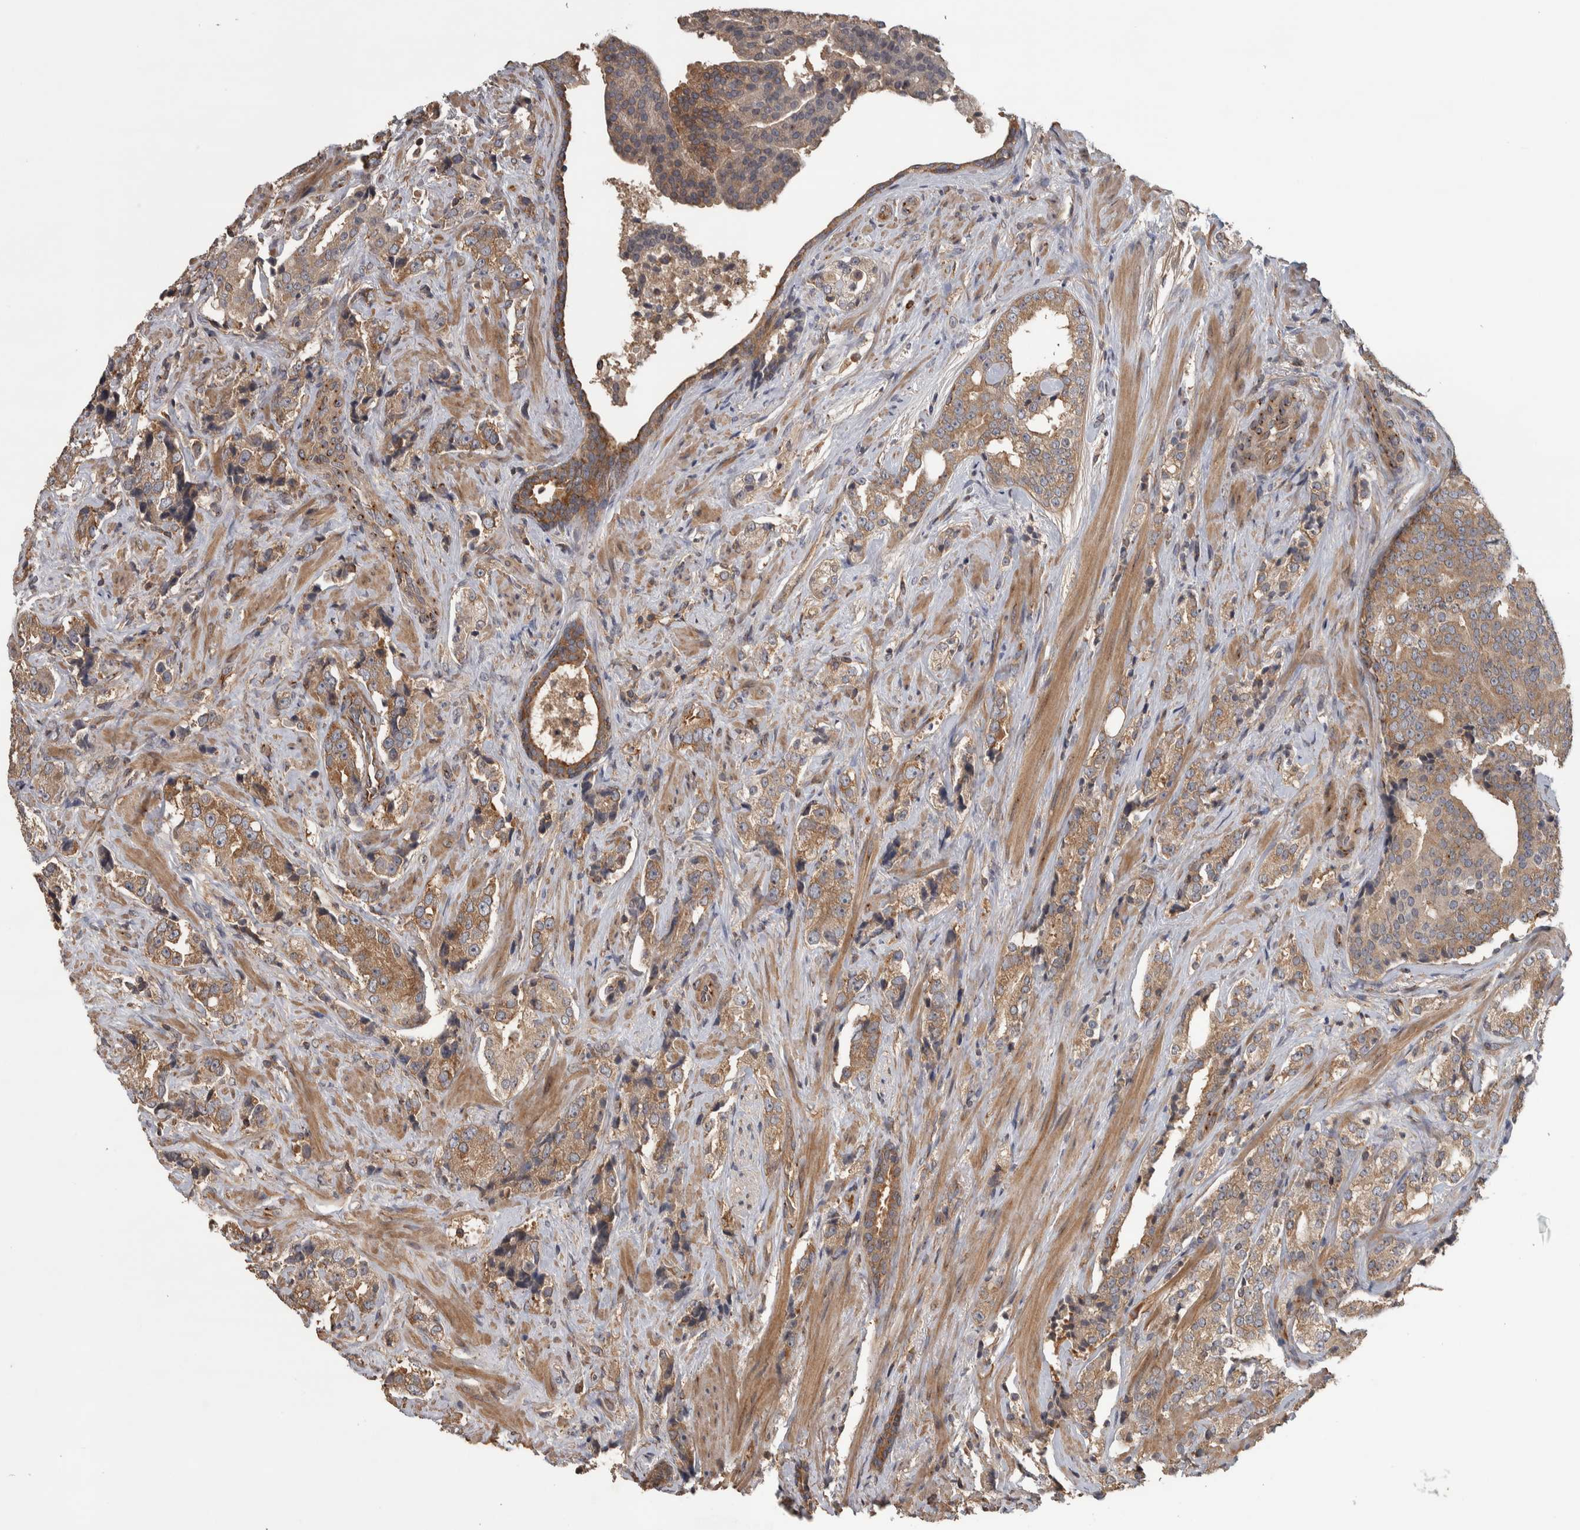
{"staining": {"intensity": "moderate", "quantity": ">75%", "location": "cytoplasmic/membranous"}, "tissue": "prostate cancer", "cell_type": "Tumor cells", "image_type": "cancer", "snomed": [{"axis": "morphology", "description": "Adenocarcinoma, High grade"}, {"axis": "topography", "description": "Prostate"}], "caption": "Adenocarcinoma (high-grade) (prostate) stained for a protein (brown) exhibits moderate cytoplasmic/membranous positive expression in about >75% of tumor cells.", "gene": "IFRD1", "patient": {"sex": "male", "age": 71}}